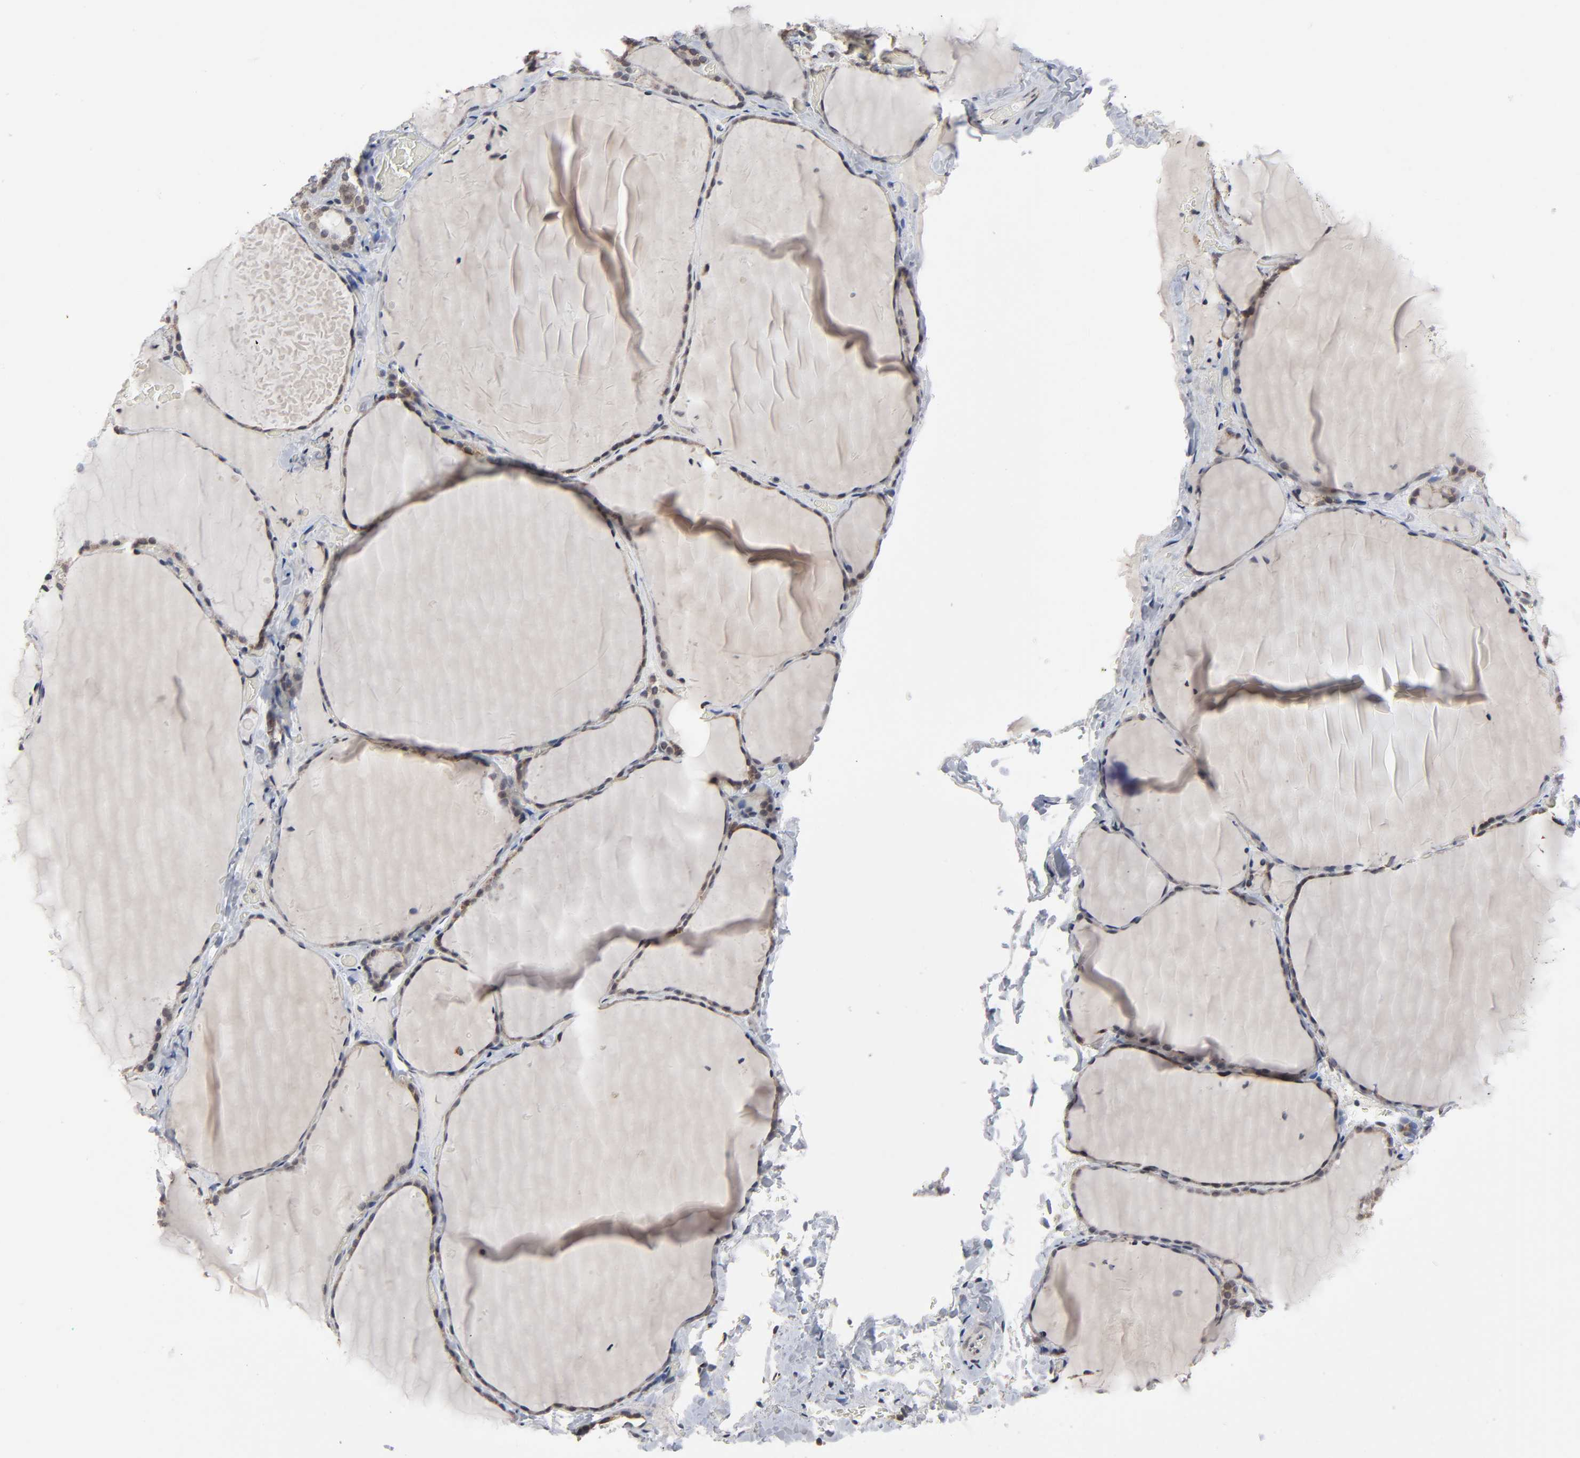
{"staining": {"intensity": "moderate", "quantity": ">75%", "location": "cytoplasmic/membranous"}, "tissue": "thyroid gland", "cell_type": "Glandular cells", "image_type": "normal", "snomed": [{"axis": "morphology", "description": "Normal tissue, NOS"}, {"axis": "topography", "description": "Thyroid gland"}], "caption": "This photomicrograph displays immunohistochemistry staining of normal thyroid gland, with medium moderate cytoplasmic/membranous positivity in about >75% of glandular cells.", "gene": "AUH", "patient": {"sex": "female", "age": 22}}